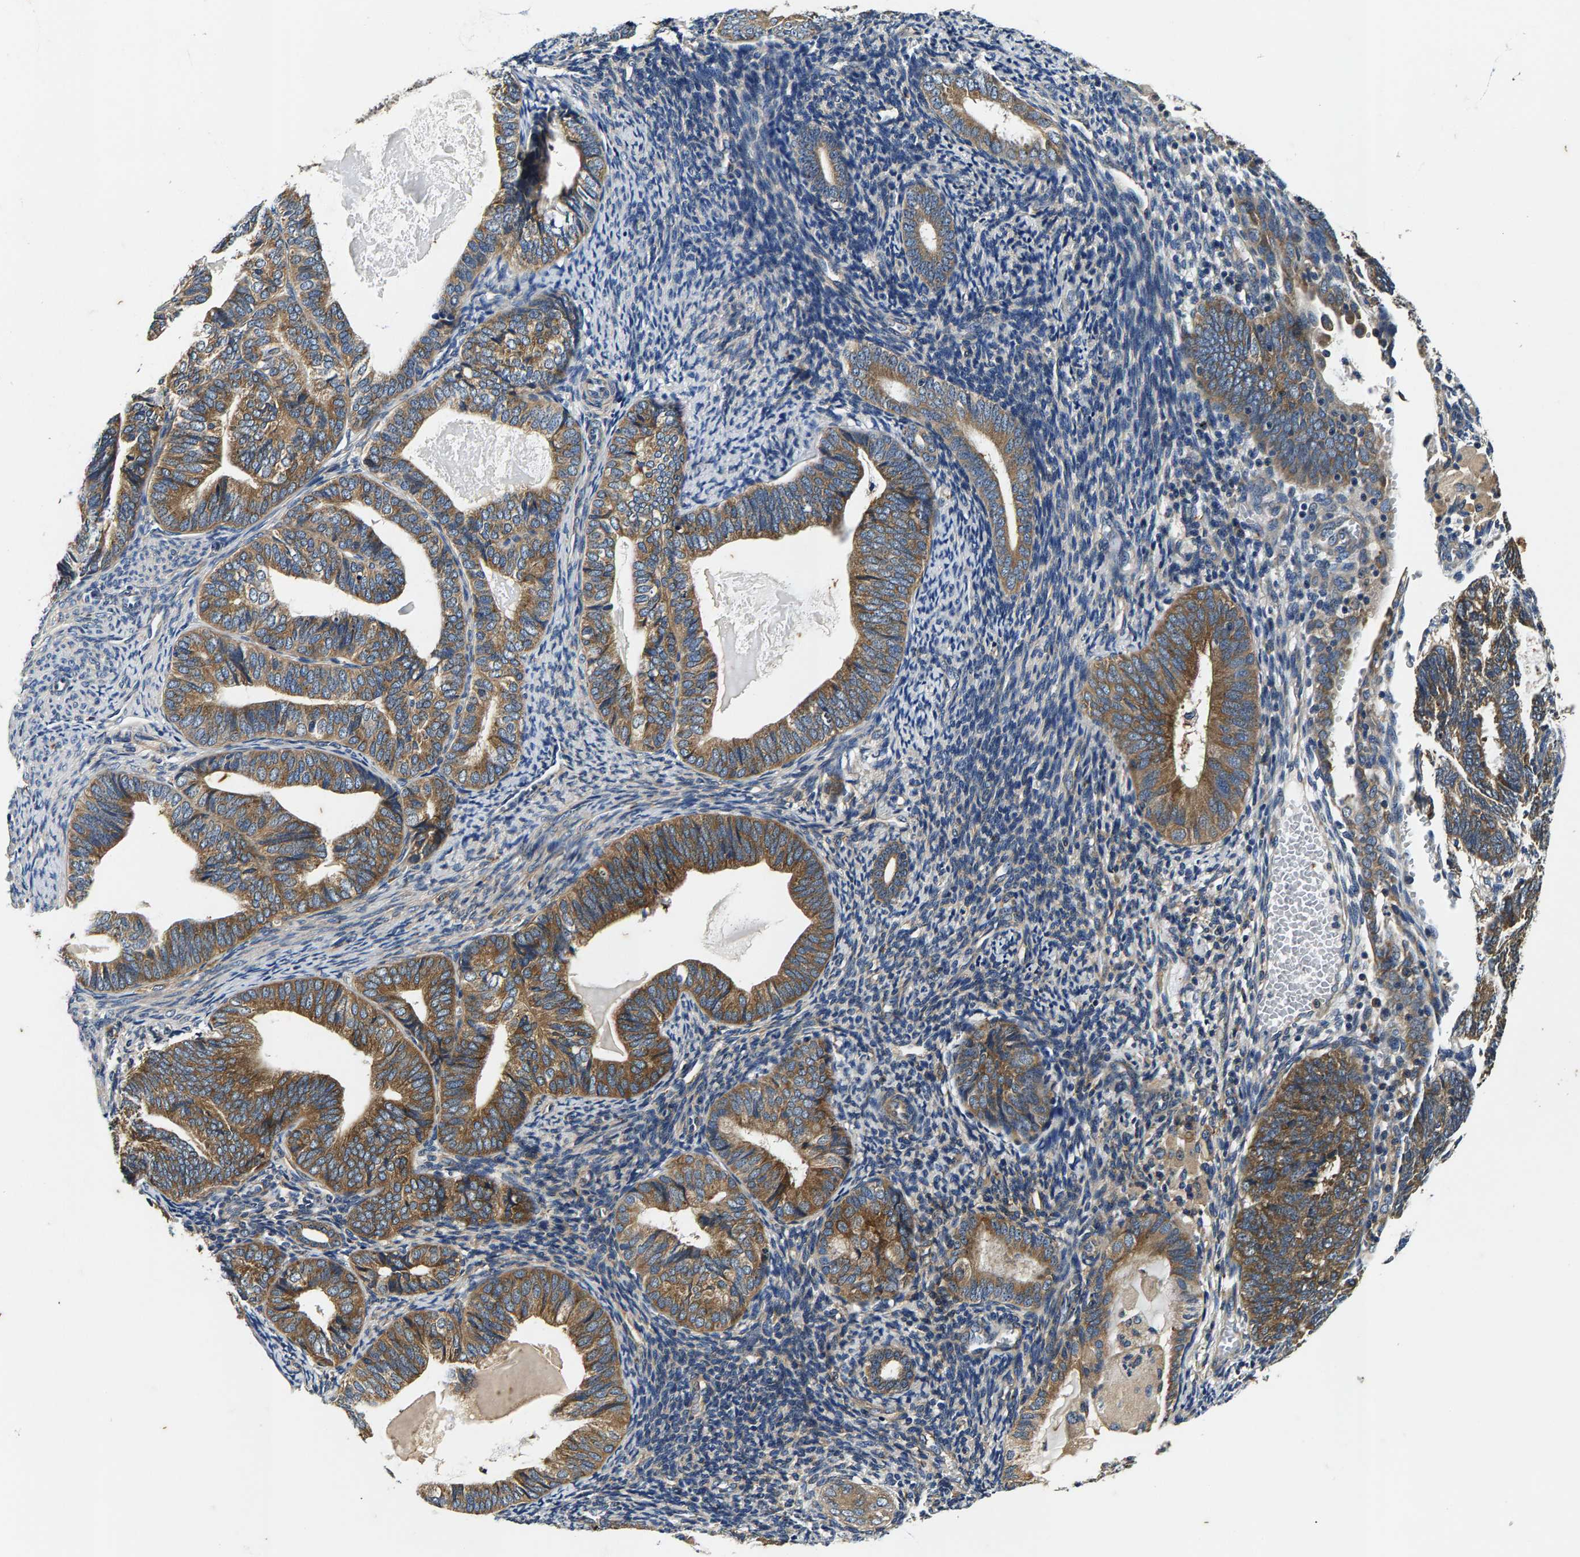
{"staining": {"intensity": "moderate", "quantity": ">75%", "location": "cytoplasmic/membranous"}, "tissue": "endometrial cancer", "cell_type": "Tumor cells", "image_type": "cancer", "snomed": [{"axis": "morphology", "description": "Adenocarcinoma, NOS"}, {"axis": "topography", "description": "Uterus"}], "caption": "This is an image of immunohistochemistry staining of adenocarcinoma (endometrial), which shows moderate positivity in the cytoplasmic/membranous of tumor cells.", "gene": "PI4KB", "patient": {"sex": "female", "age": 60}}